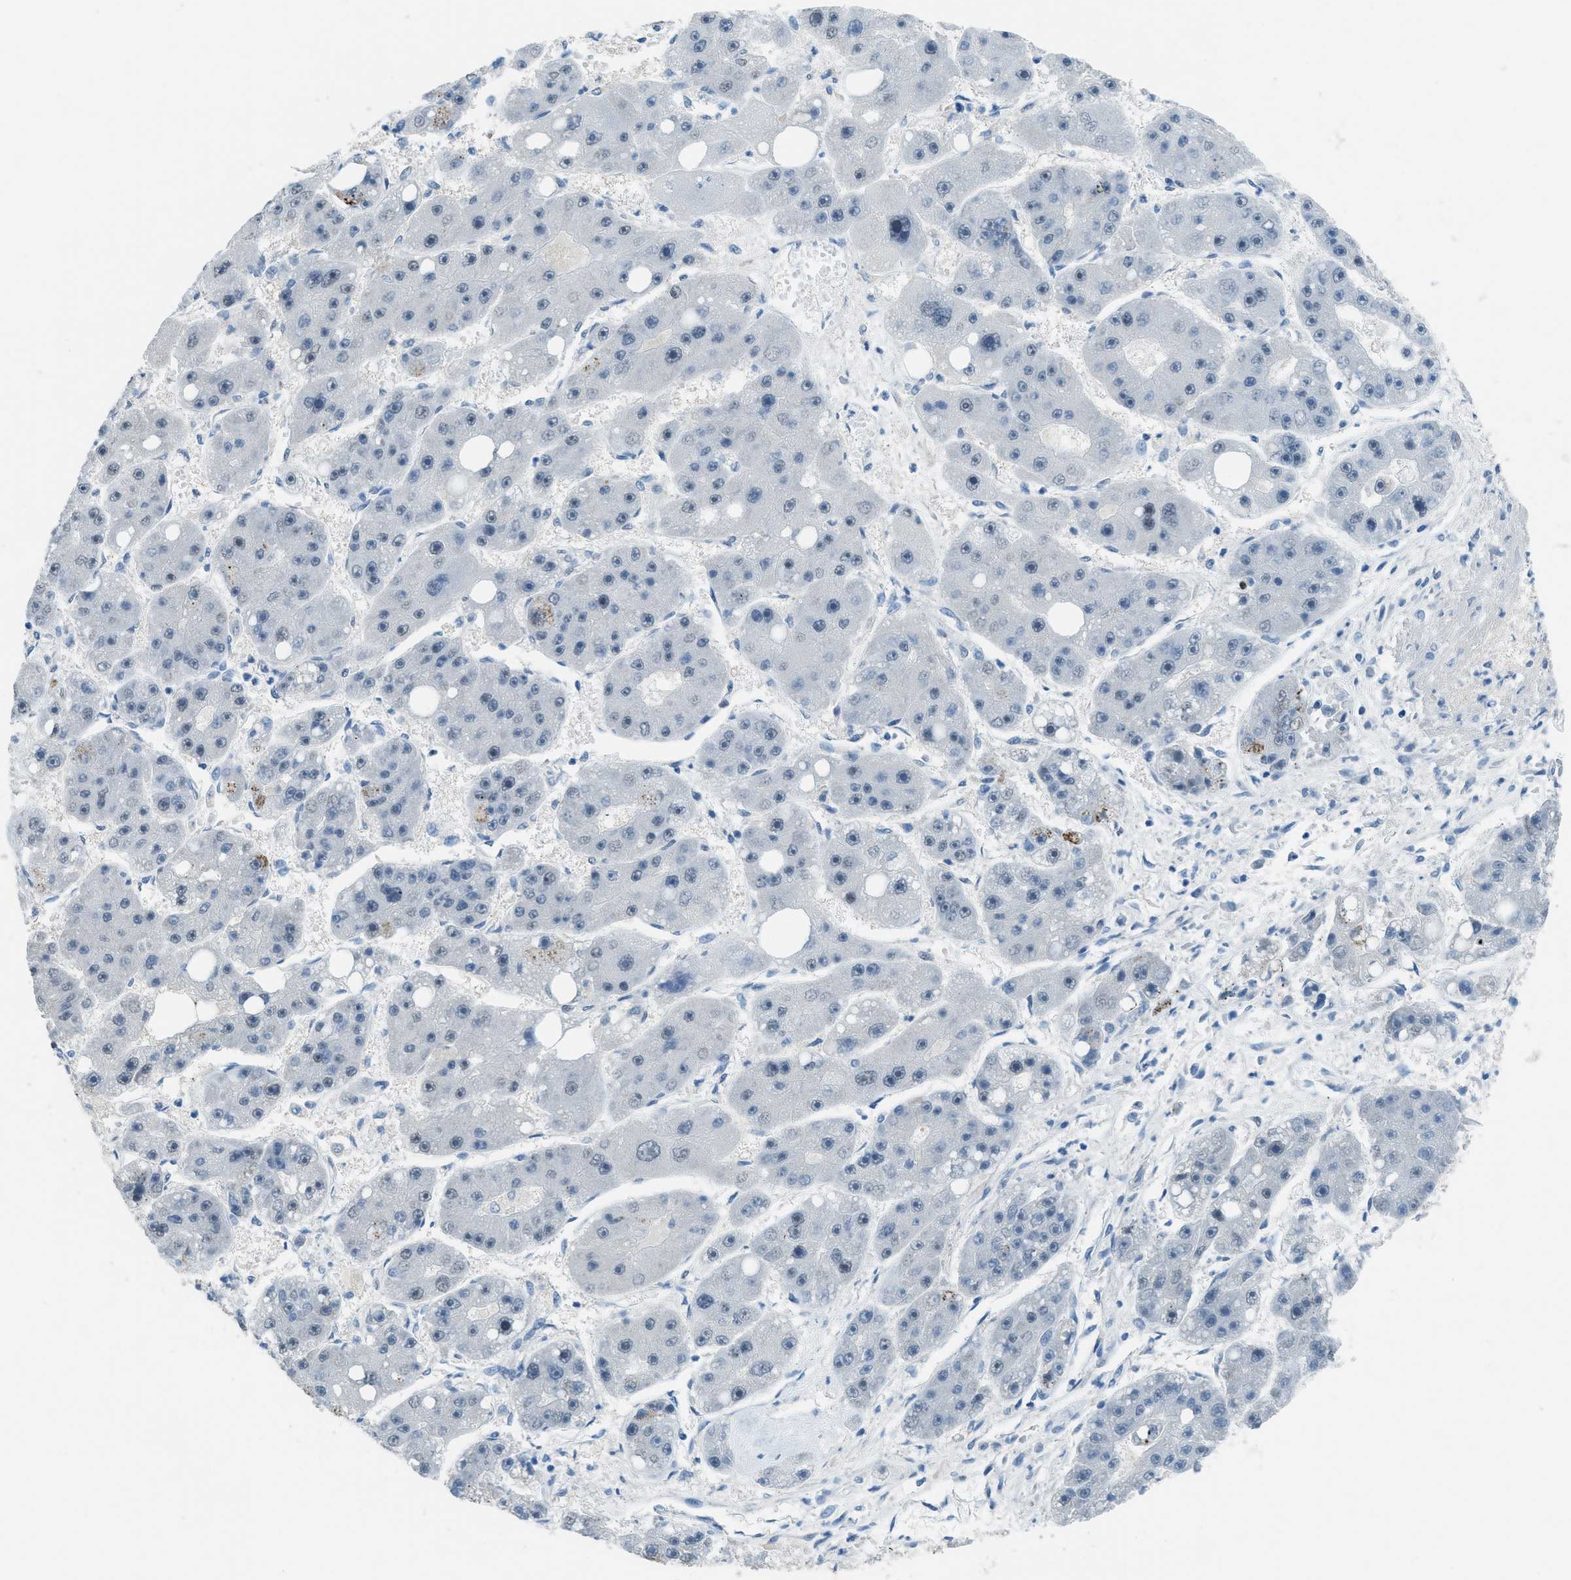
{"staining": {"intensity": "negative", "quantity": "none", "location": "none"}, "tissue": "liver cancer", "cell_type": "Tumor cells", "image_type": "cancer", "snomed": [{"axis": "morphology", "description": "Carcinoma, Hepatocellular, NOS"}, {"axis": "topography", "description": "Liver"}], "caption": "Tumor cells show no significant protein positivity in liver cancer.", "gene": "TTC13", "patient": {"sex": "female", "age": 61}}